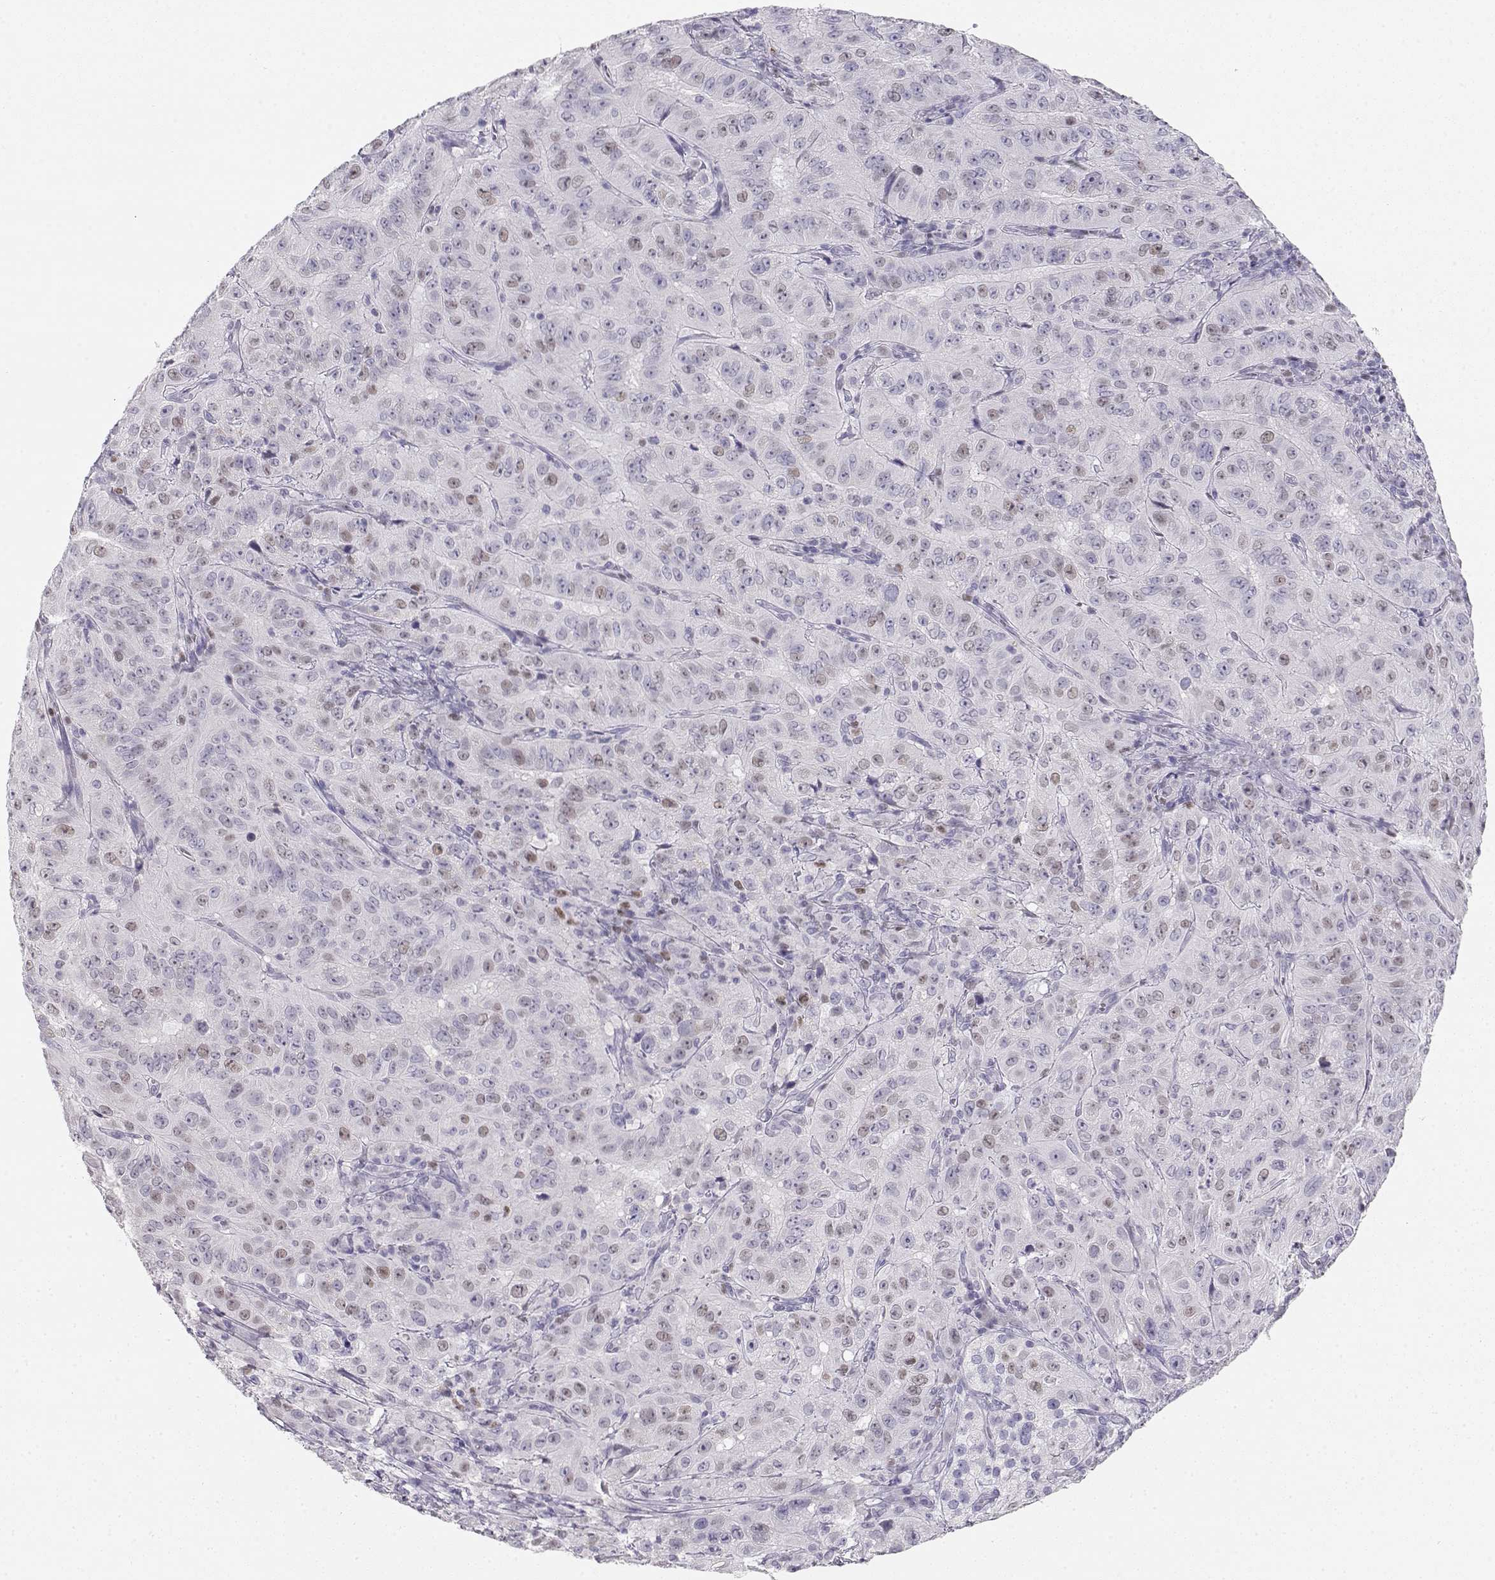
{"staining": {"intensity": "weak", "quantity": "<25%", "location": "nuclear"}, "tissue": "pancreatic cancer", "cell_type": "Tumor cells", "image_type": "cancer", "snomed": [{"axis": "morphology", "description": "Adenocarcinoma, NOS"}, {"axis": "topography", "description": "Pancreas"}], "caption": "There is no significant expression in tumor cells of pancreatic cancer.", "gene": "OPN5", "patient": {"sex": "male", "age": 63}}